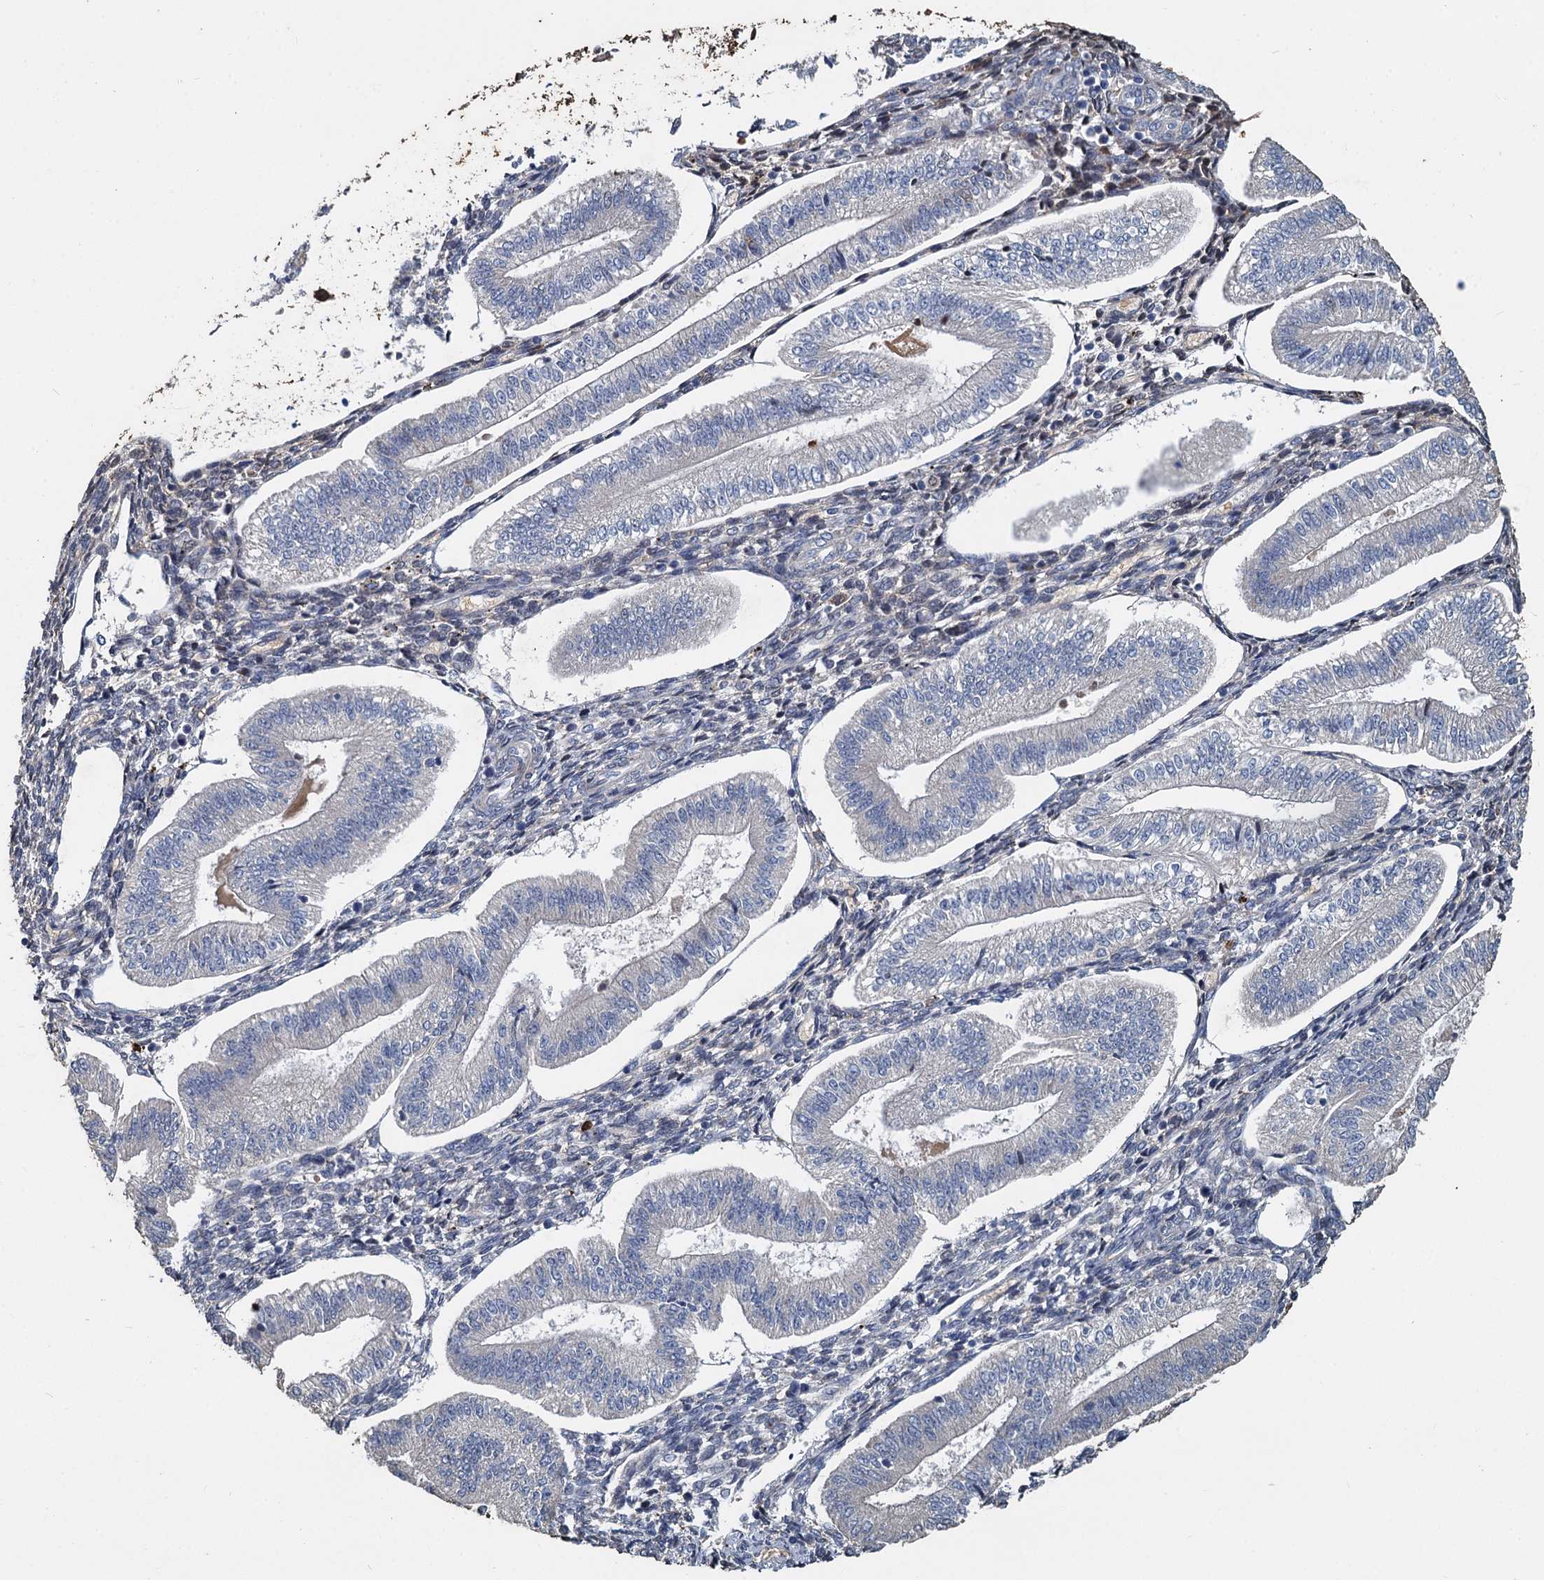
{"staining": {"intensity": "negative", "quantity": "none", "location": "none"}, "tissue": "endometrium", "cell_type": "Cells in endometrial stroma", "image_type": "normal", "snomed": [{"axis": "morphology", "description": "Normal tissue, NOS"}, {"axis": "topography", "description": "Endometrium"}], "caption": "Immunohistochemistry micrograph of benign human endometrium stained for a protein (brown), which shows no positivity in cells in endometrial stroma.", "gene": "TCTN2", "patient": {"sex": "female", "age": 34}}